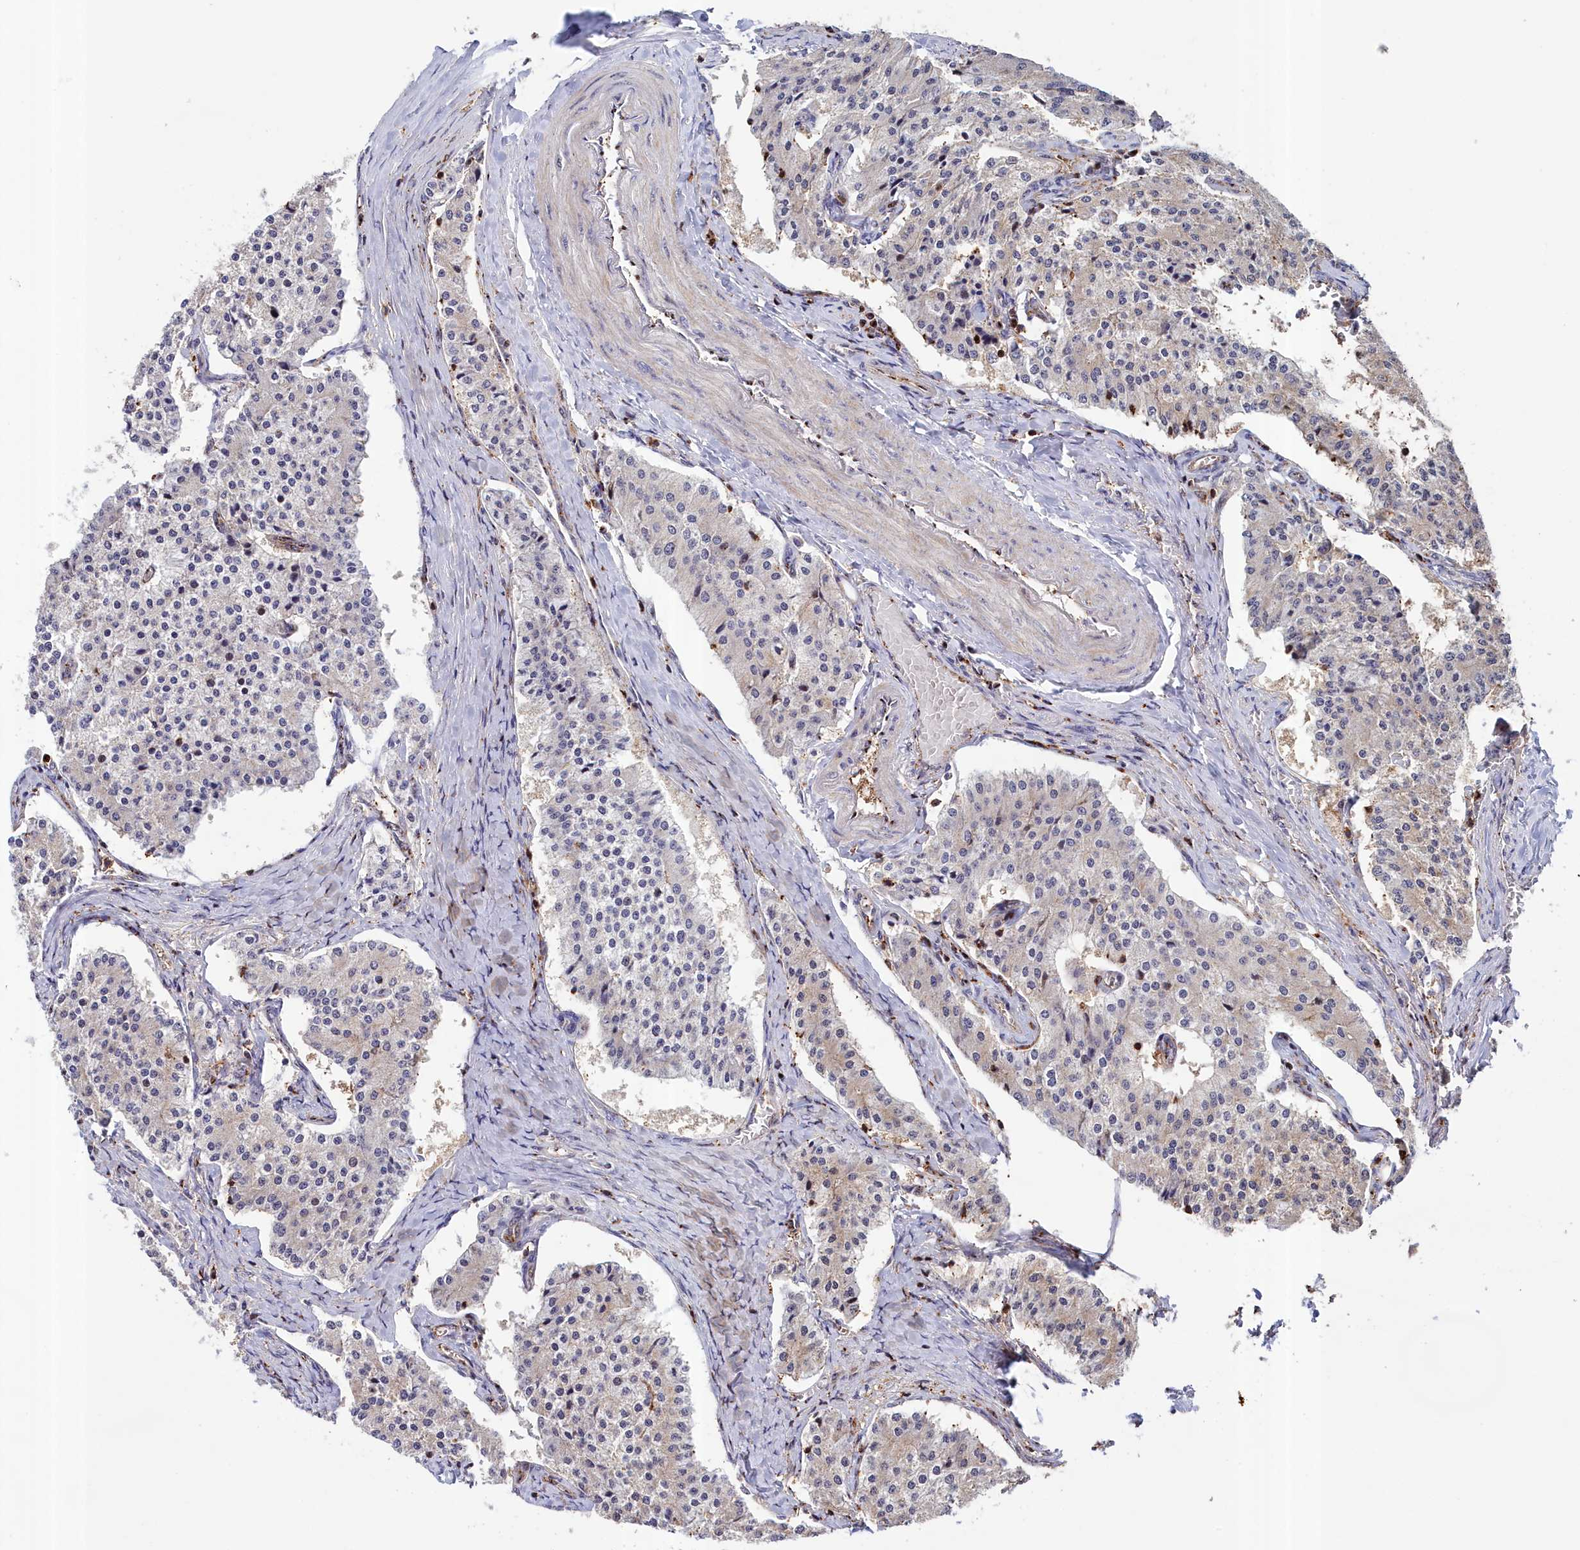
{"staining": {"intensity": "negative", "quantity": "none", "location": "none"}, "tissue": "carcinoid", "cell_type": "Tumor cells", "image_type": "cancer", "snomed": [{"axis": "morphology", "description": "Carcinoid, malignant, NOS"}, {"axis": "topography", "description": "Colon"}], "caption": "Protein analysis of carcinoid shows no significant expression in tumor cells. (Brightfield microscopy of DAB (3,3'-diaminobenzidine) immunohistochemistry at high magnification).", "gene": "NEURL4", "patient": {"sex": "female", "age": 52}}